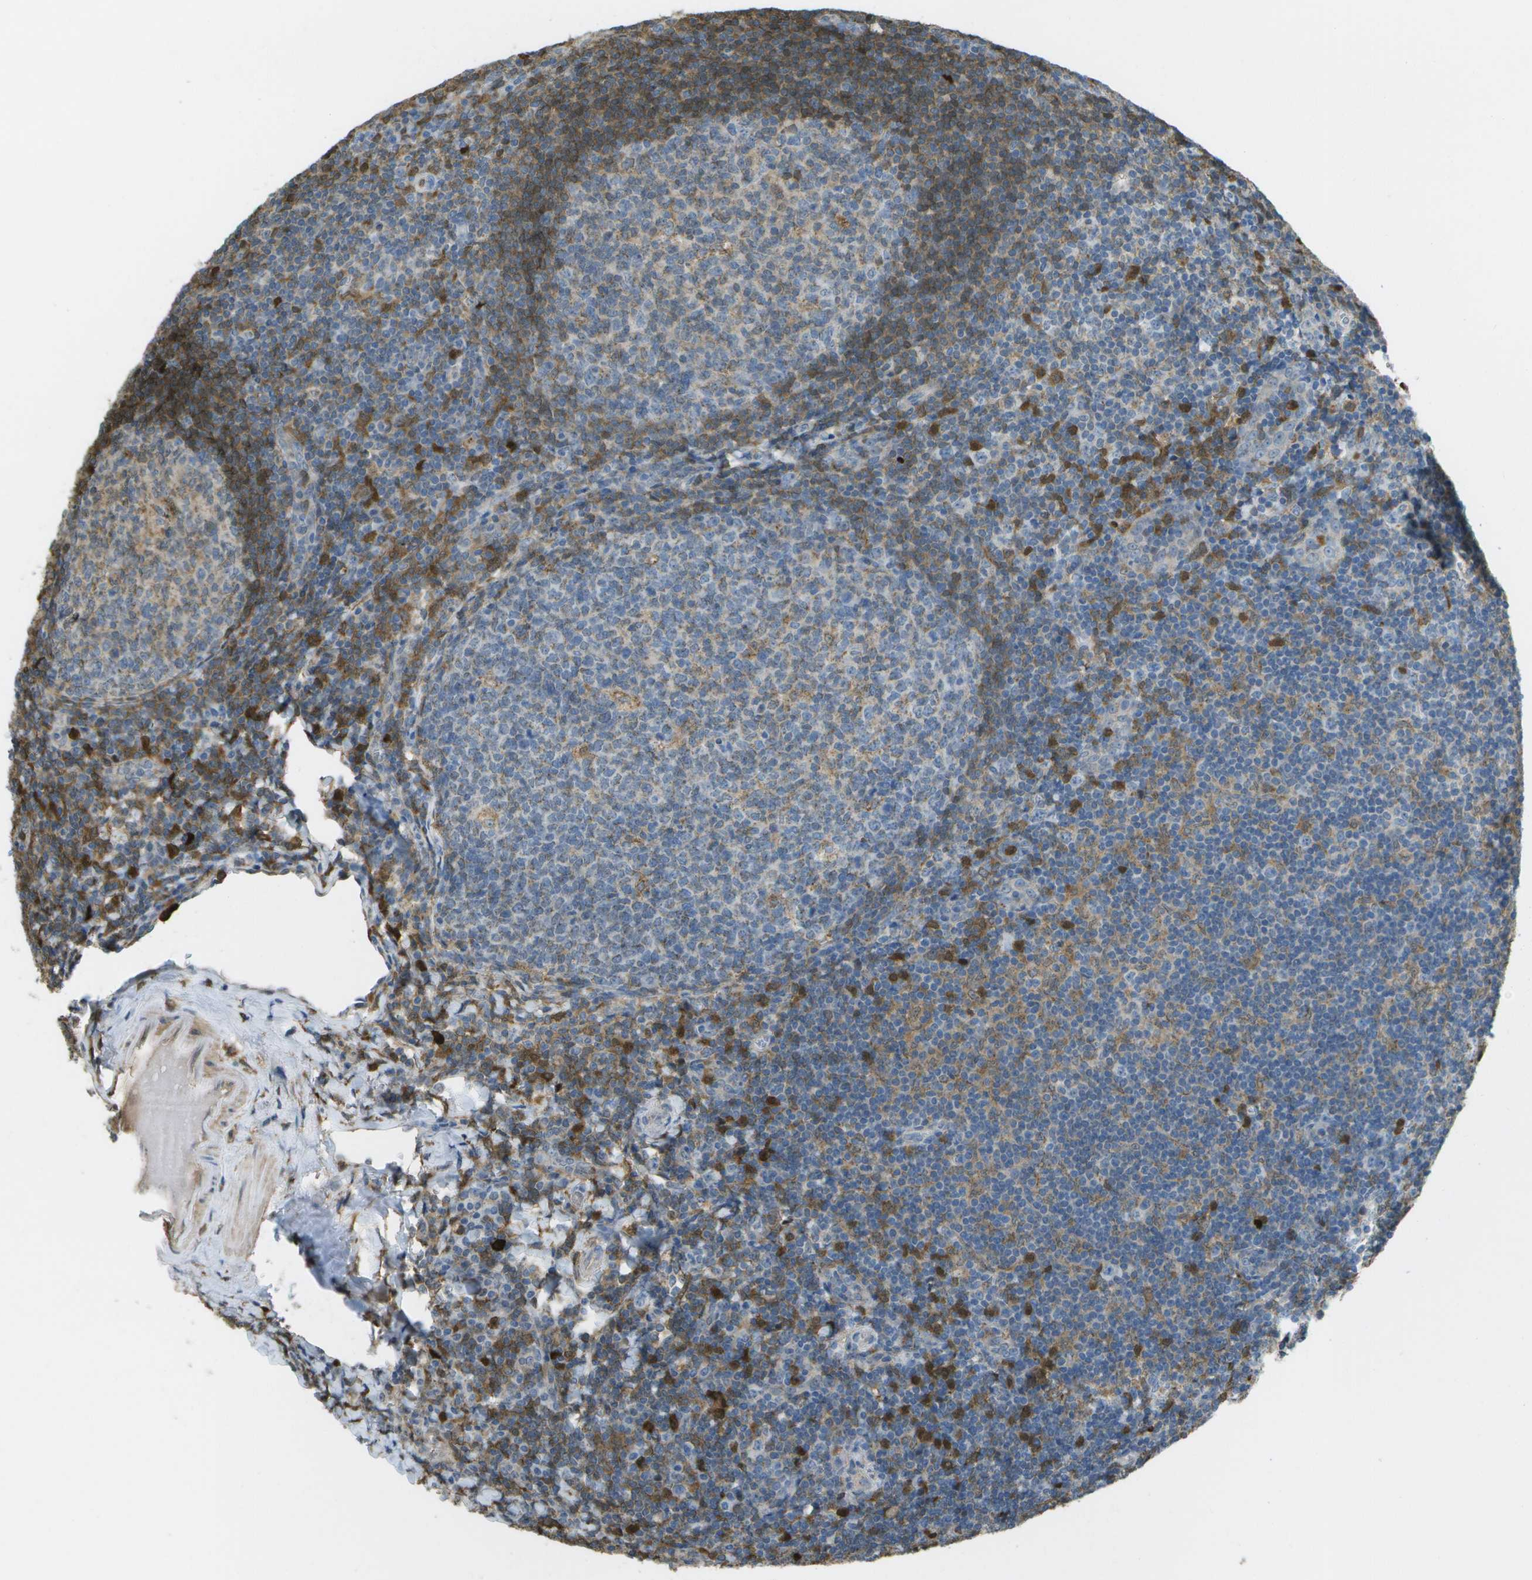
{"staining": {"intensity": "moderate", "quantity": "<25%", "location": "cytoplasmic/membranous"}, "tissue": "tonsil", "cell_type": "Germinal center cells", "image_type": "normal", "snomed": [{"axis": "morphology", "description": "Normal tissue, NOS"}, {"axis": "topography", "description": "Tonsil"}], "caption": "Immunohistochemistry photomicrograph of unremarkable tonsil: tonsil stained using immunohistochemistry exhibits low levels of moderate protein expression localized specifically in the cytoplasmic/membranous of germinal center cells, appearing as a cytoplasmic/membranous brown color.", "gene": "CACHD1", "patient": {"sex": "male", "age": 37}}